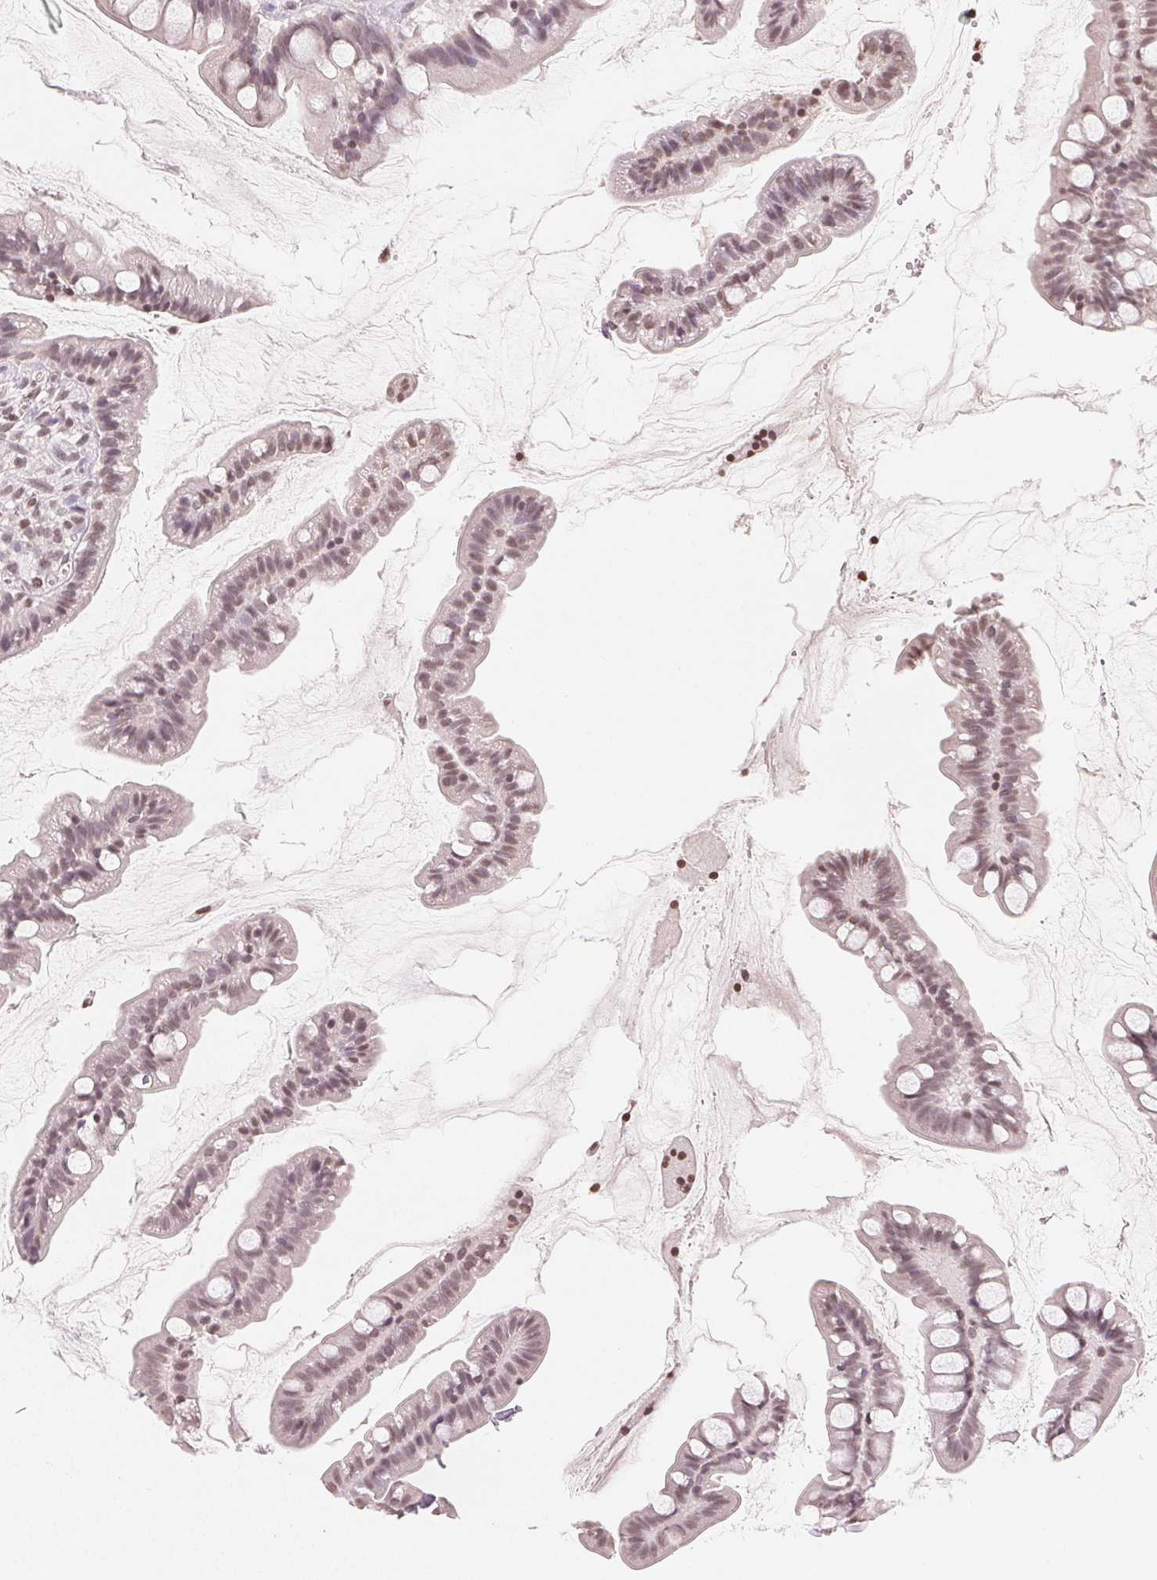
{"staining": {"intensity": "moderate", "quantity": "25%-75%", "location": "nuclear"}, "tissue": "small intestine", "cell_type": "Glandular cells", "image_type": "normal", "snomed": [{"axis": "morphology", "description": "Normal tissue, NOS"}, {"axis": "topography", "description": "Small intestine"}], "caption": "DAB (3,3'-diaminobenzidine) immunohistochemical staining of unremarkable small intestine shows moderate nuclear protein staining in about 25%-75% of glandular cells.", "gene": "TBP", "patient": {"sex": "male", "age": 70}}